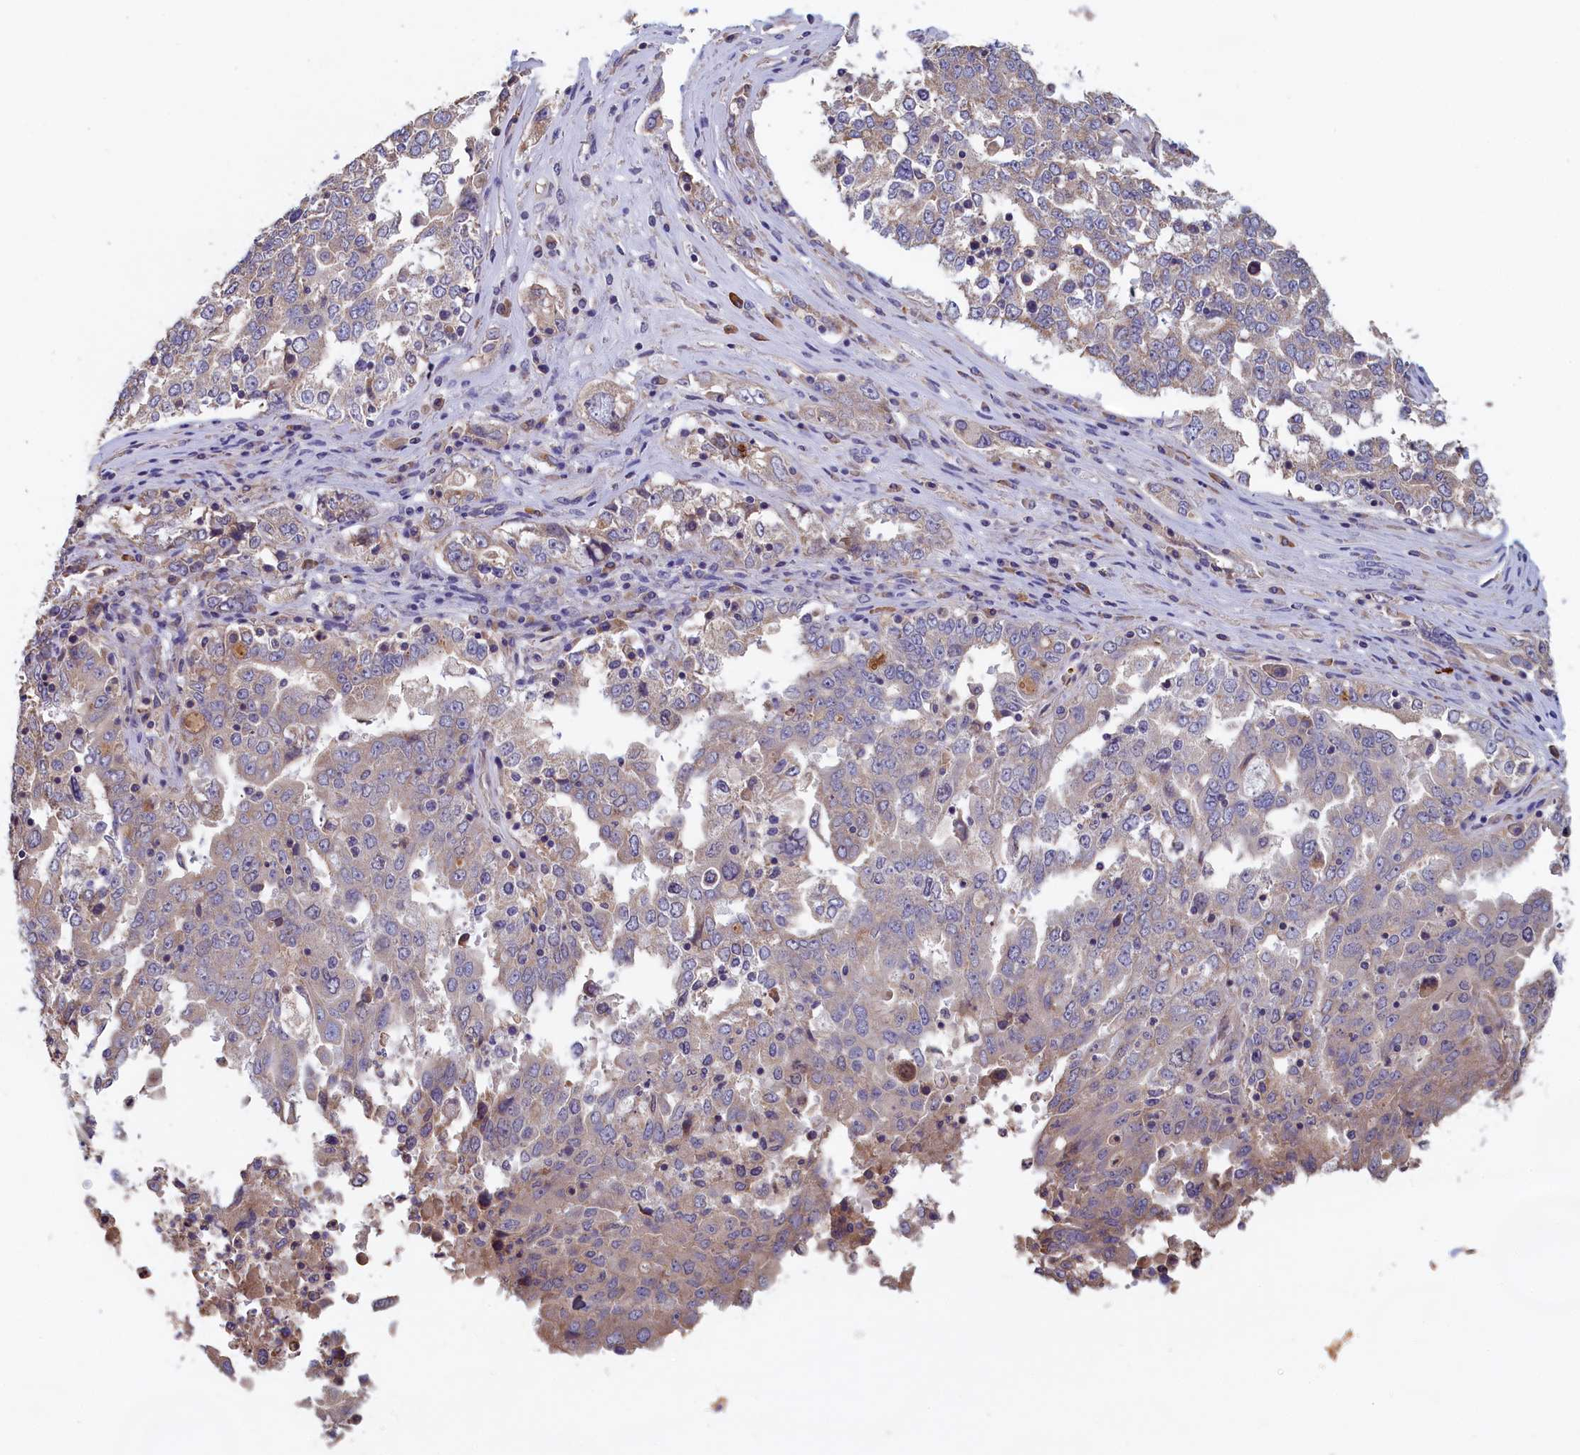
{"staining": {"intensity": "weak", "quantity": "<25%", "location": "cytoplasmic/membranous"}, "tissue": "ovarian cancer", "cell_type": "Tumor cells", "image_type": "cancer", "snomed": [{"axis": "morphology", "description": "Carcinoma, endometroid"}, {"axis": "topography", "description": "Ovary"}], "caption": "Tumor cells show no significant positivity in ovarian endometroid carcinoma.", "gene": "ANKRD2", "patient": {"sex": "female", "age": 62}}